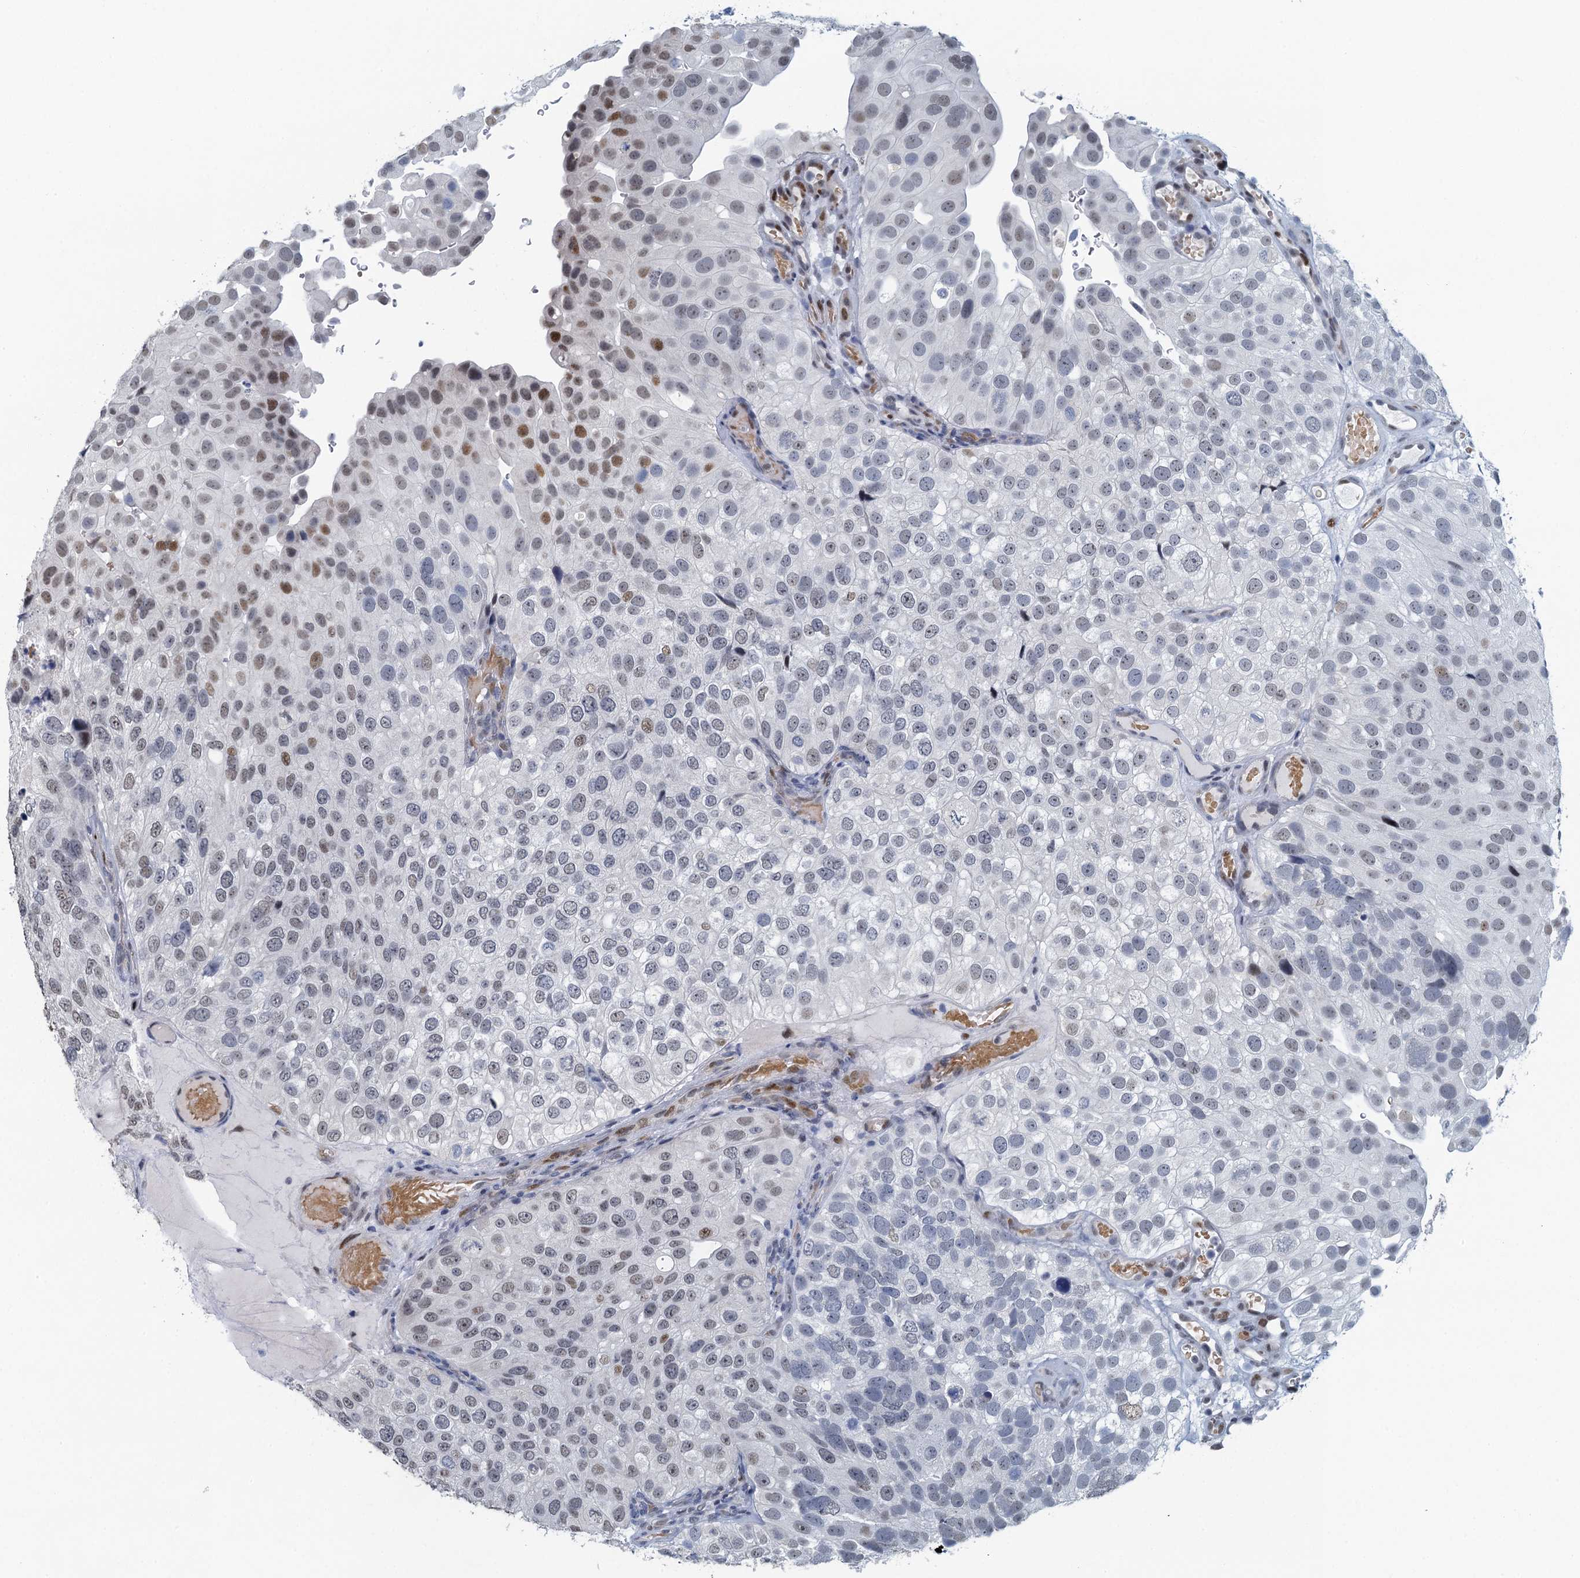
{"staining": {"intensity": "moderate", "quantity": "<25%", "location": "nuclear"}, "tissue": "urothelial cancer", "cell_type": "Tumor cells", "image_type": "cancer", "snomed": [{"axis": "morphology", "description": "Urothelial carcinoma, Low grade"}, {"axis": "topography", "description": "Urinary bladder"}], "caption": "The histopathology image demonstrates staining of urothelial carcinoma (low-grade), revealing moderate nuclear protein staining (brown color) within tumor cells. The protein is shown in brown color, while the nuclei are stained blue.", "gene": "TTLL9", "patient": {"sex": "male", "age": 78}}